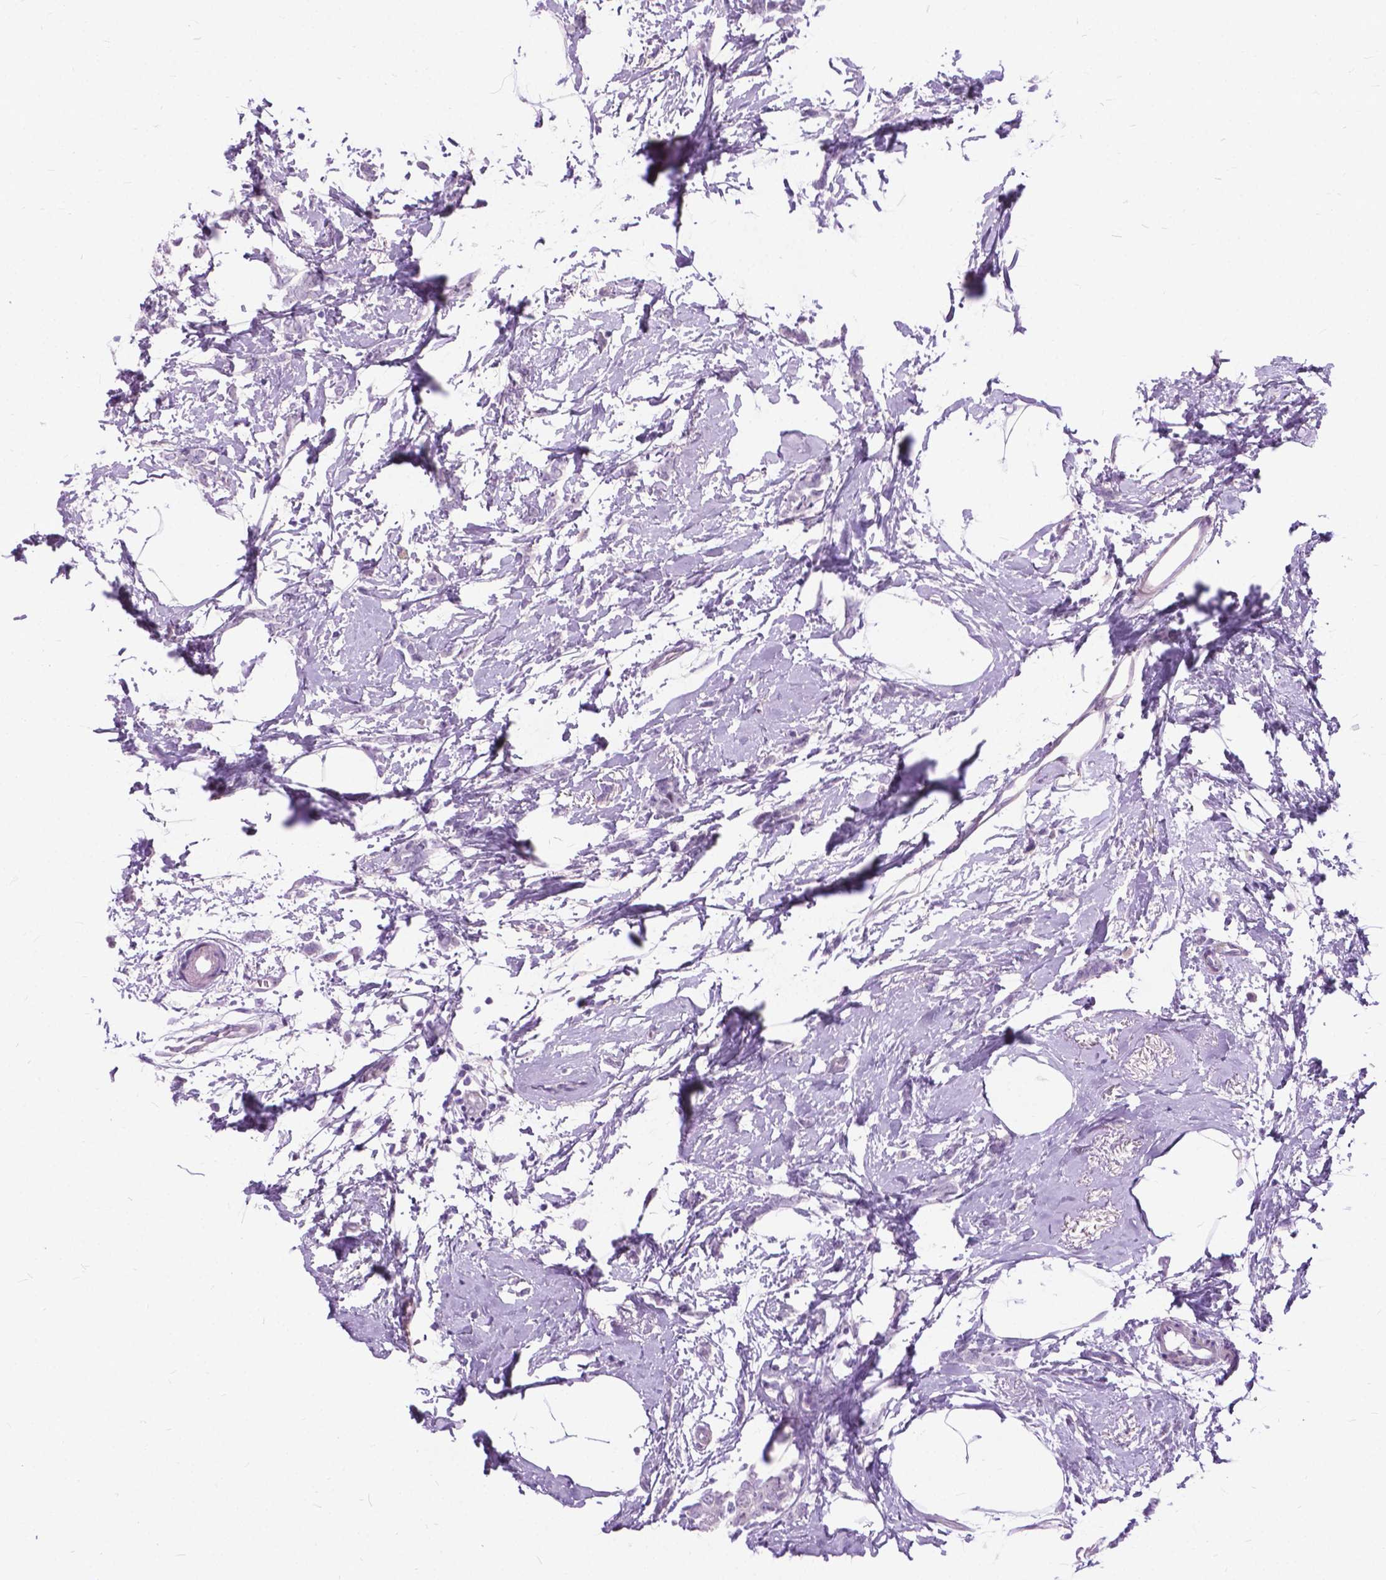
{"staining": {"intensity": "negative", "quantity": "none", "location": "none"}, "tissue": "breast cancer", "cell_type": "Tumor cells", "image_type": "cancer", "snomed": [{"axis": "morphology", "description": "Duct carcinoma"}, {"axis": "topography", "description": "Breast"}], "caption": "IHC of breast infiltrating ductal carcinoma reveals no staining in tumor cells.", "gene": "PROB1", "patient": {"sex": "female", "age": 40}}